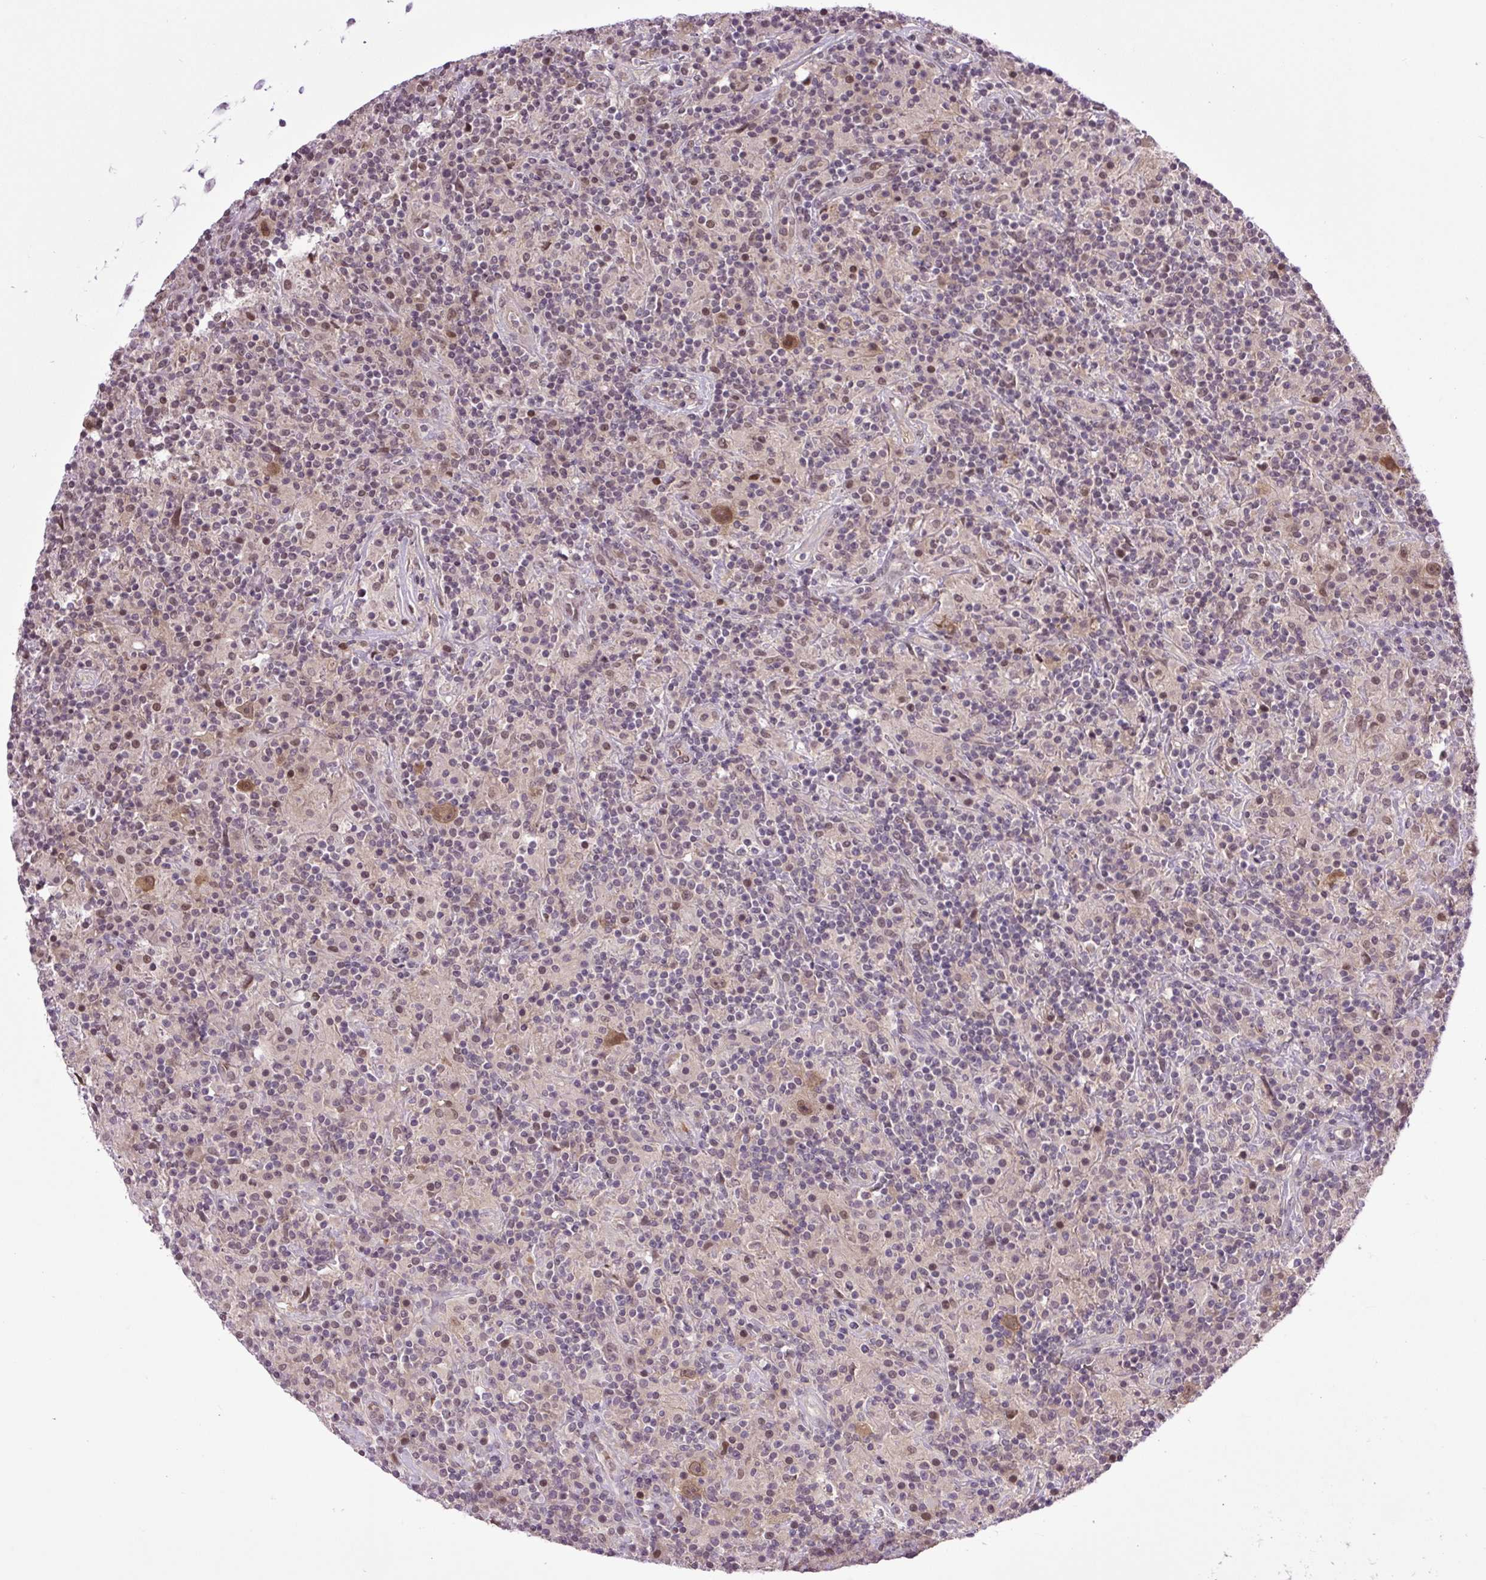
{"staining": {"intensity": "moderate", "quantity": "25%-75%", "location": "cytoplasmic/membranous,nuclear"}, "tissue": "lymphoma", "cell_type": "Tumor cells", "image_type": "cancer", "snomed": [{"axis": "morphology", "description": "Hodgkin's disease, NOS"}, {"axis": "topography", "description": "Lymph node"}], "caption": "Lymphoma stained for a protein (brown) shows moderate cytoplasmic/membranous and nuclear positive positivity in about 25%-75% of tumor cells.", "gene": "SGTA", "patient": {"sex": "male", "age": 70}}